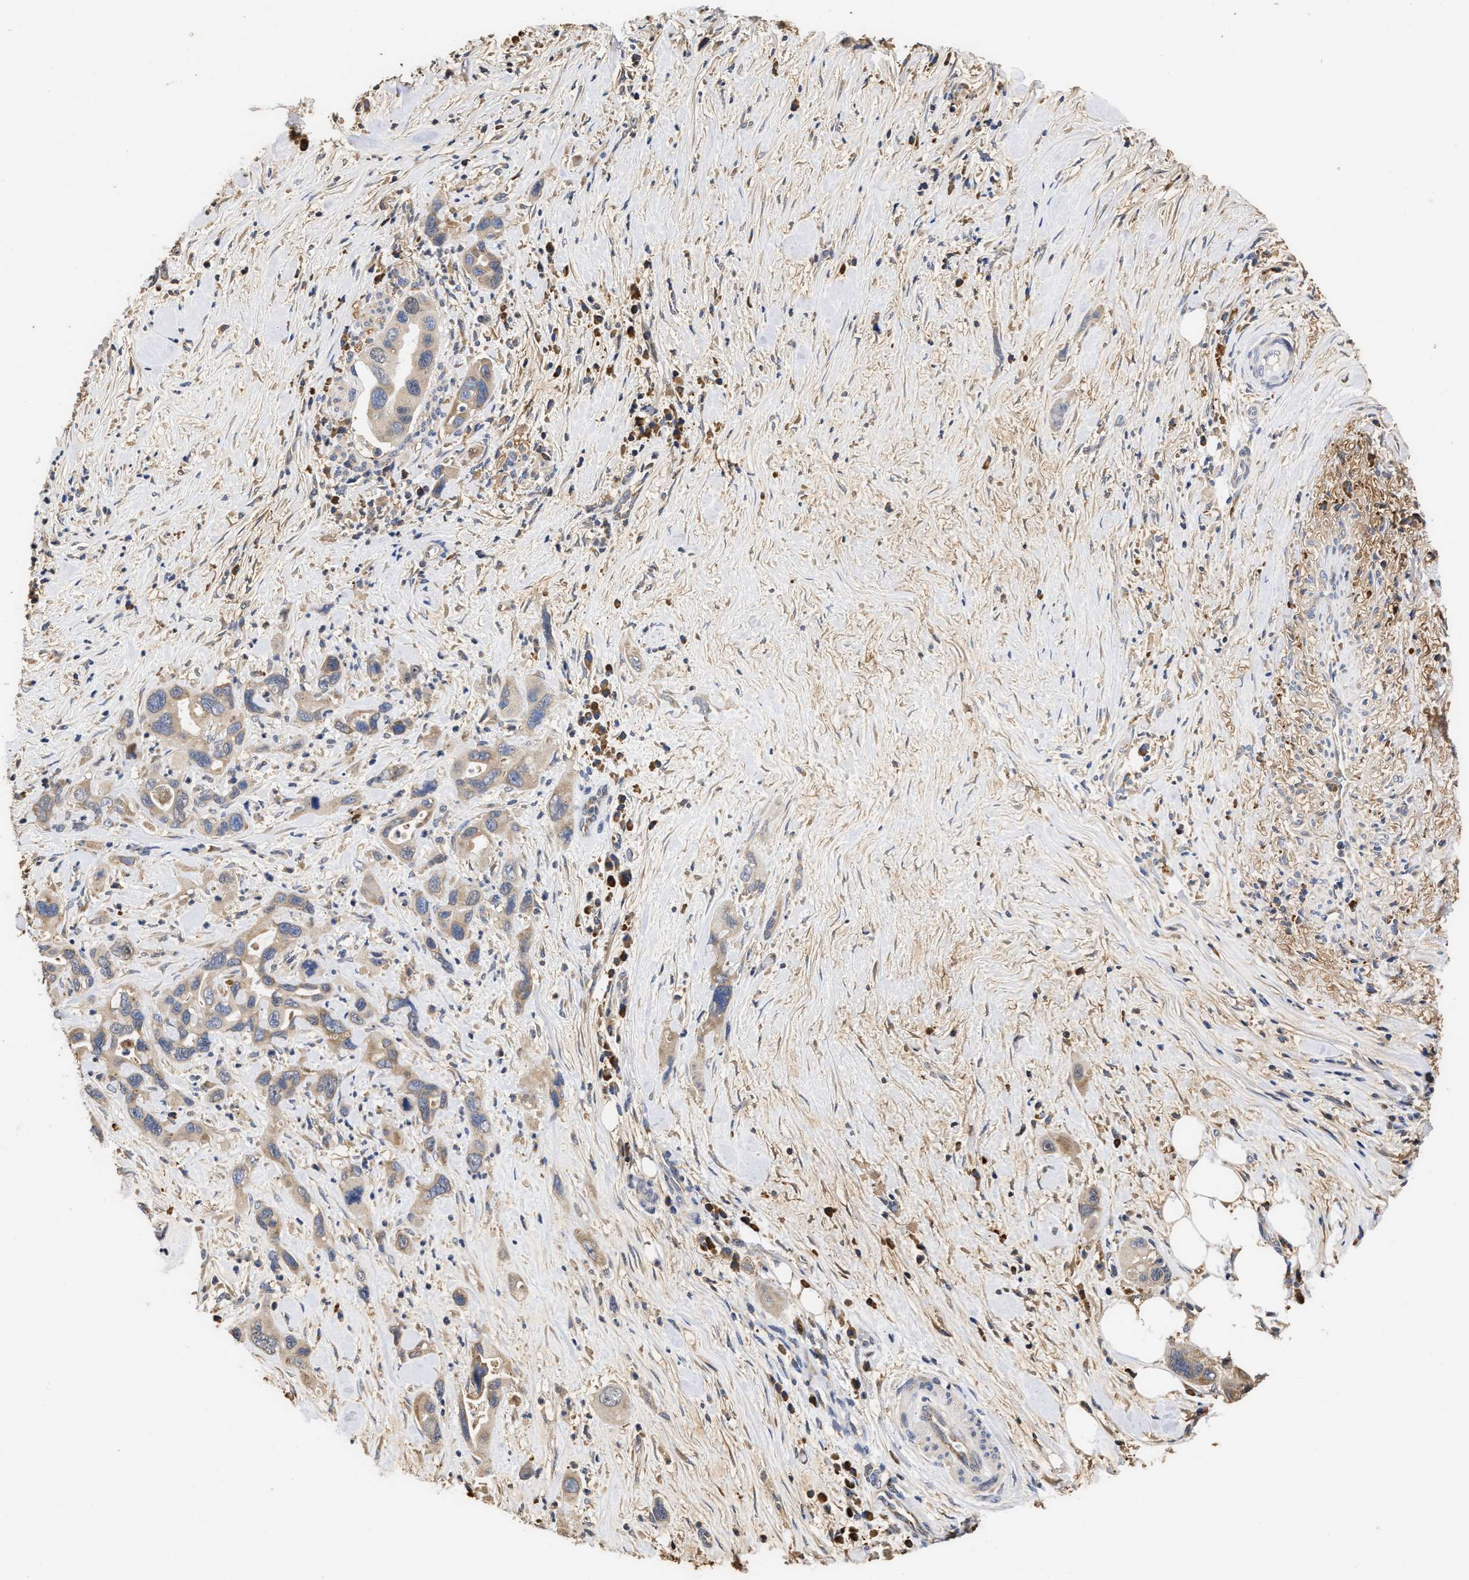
{"staining": {"intensity": "weak", "quantity": "25%-75%", "location": "cytoplasmic/membranous"}, "tissue": "pancreatic cancer", "cell_type": "Tumor cells", "image_type": "cancer", "snomed": [{"axis": "morphology", "description": "Adenocarcinoma, NOS"}, {"axis": "topography", "description": "Pancreas"}], "caption": "Pancreatic cancer (adenocarcinoma) stained for a protein (brown) displays weak cytoplasmic/membranous positive expression in about 25%-75% of tumor cells.", "gene": "GOSR1", "patient": {"sex": "female", "age": 70}}